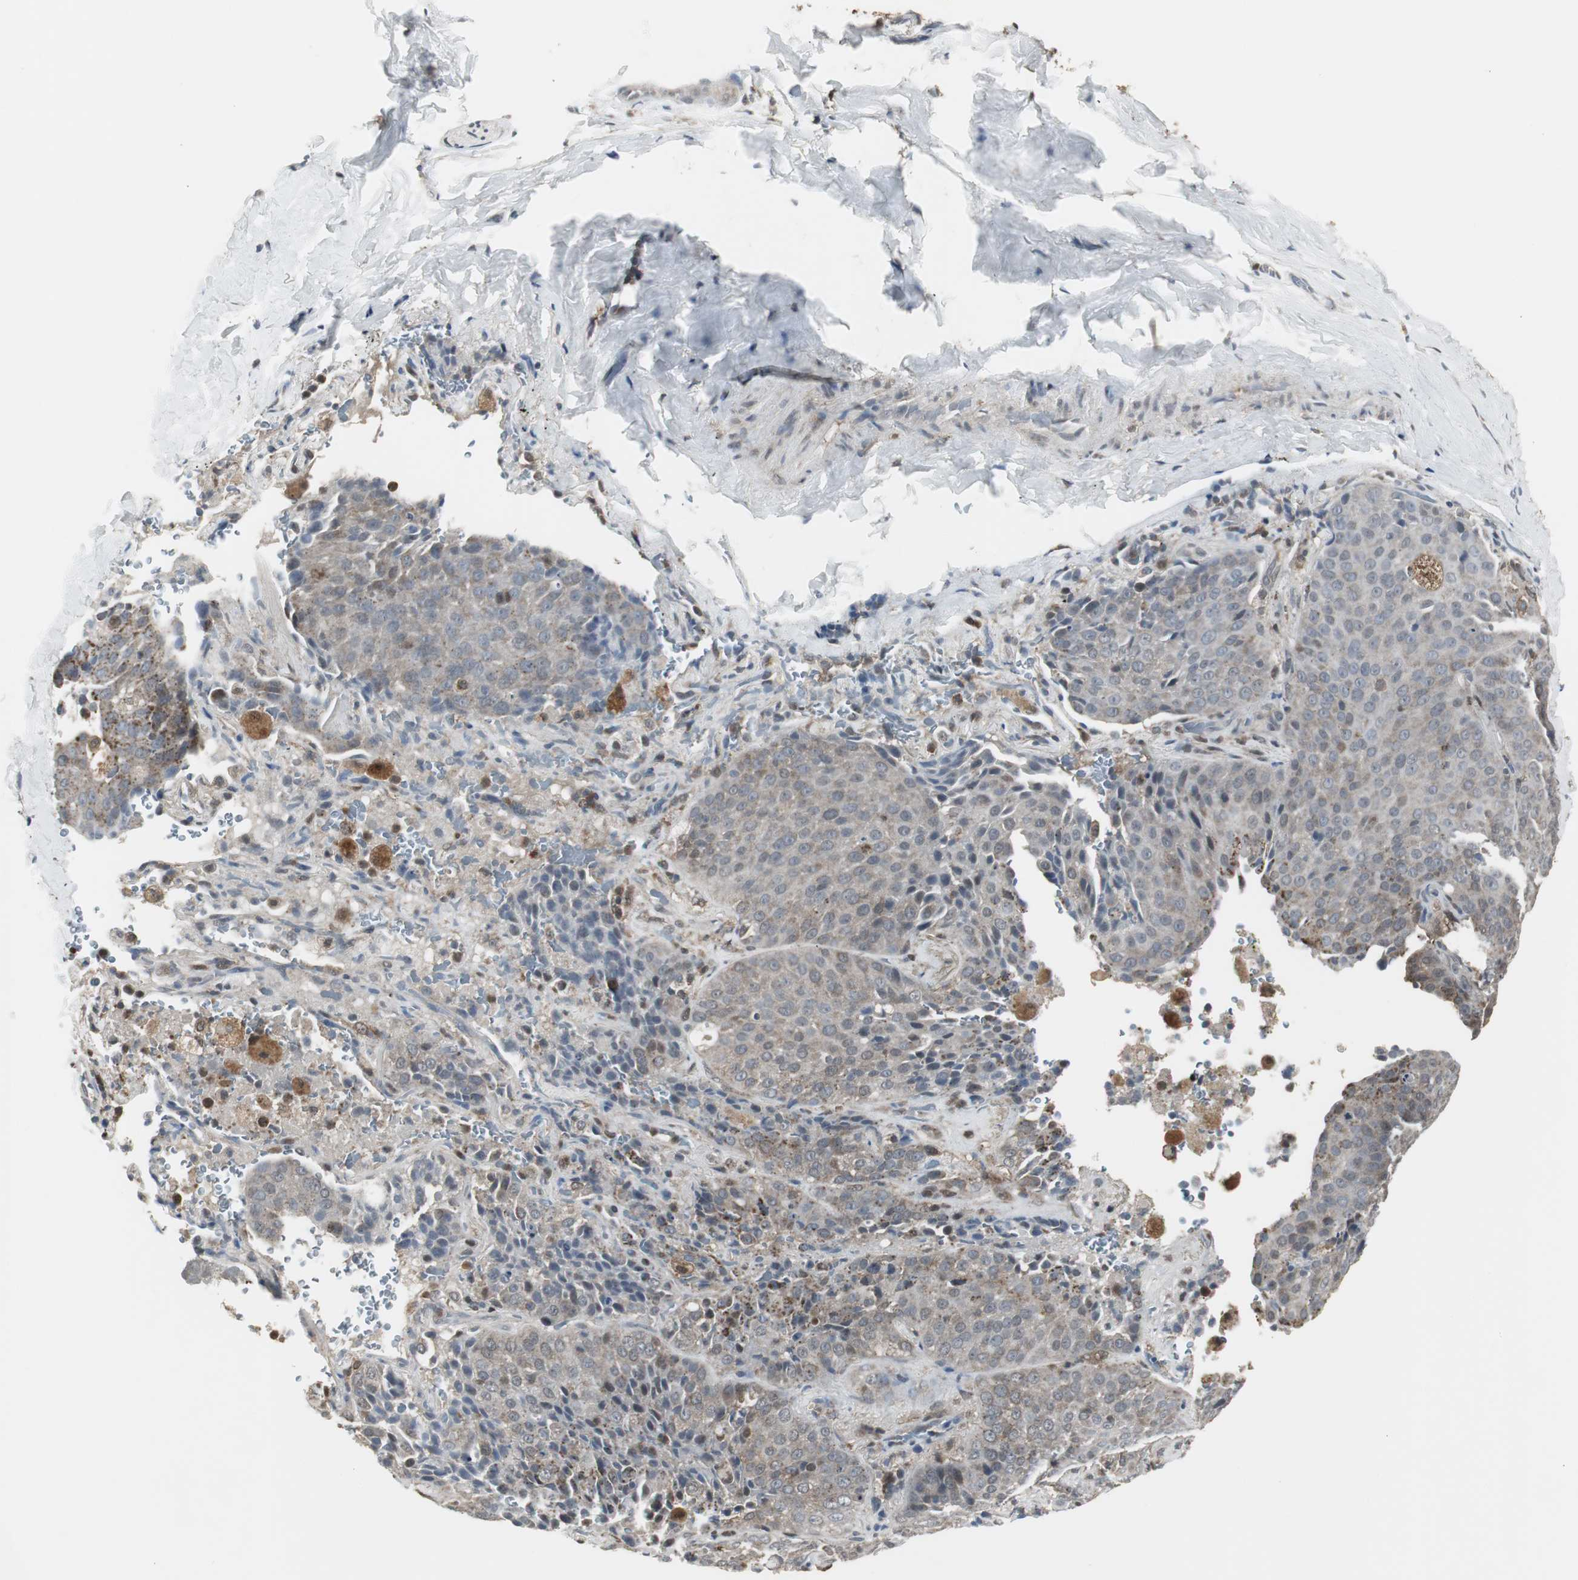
{"staining": {"intensity": "moderate", "quantity": "25%-75%", "location": "cytoplasmic/membranous"}, "tissue": "lung cancer", "cell_type": "Tumor cells", "image_type": "cancer", "snomed": [{"axis": "morphology", "description": "Squamous cell carcinoma, NOS"}, {"axis": "topography", "description": "Lung"}], "caption": "This histopathology image displays squamous cell carcinoma (lung) stained with immunohistochemistry (IHC) to label a protein in brown. The cytoplasmic/membranous of tumor cells show moderate positivity for the protein. Nuclei are counter-stained blue.", "gene": "PLIN3", "patient": {"sex": "male", "age": 54}}